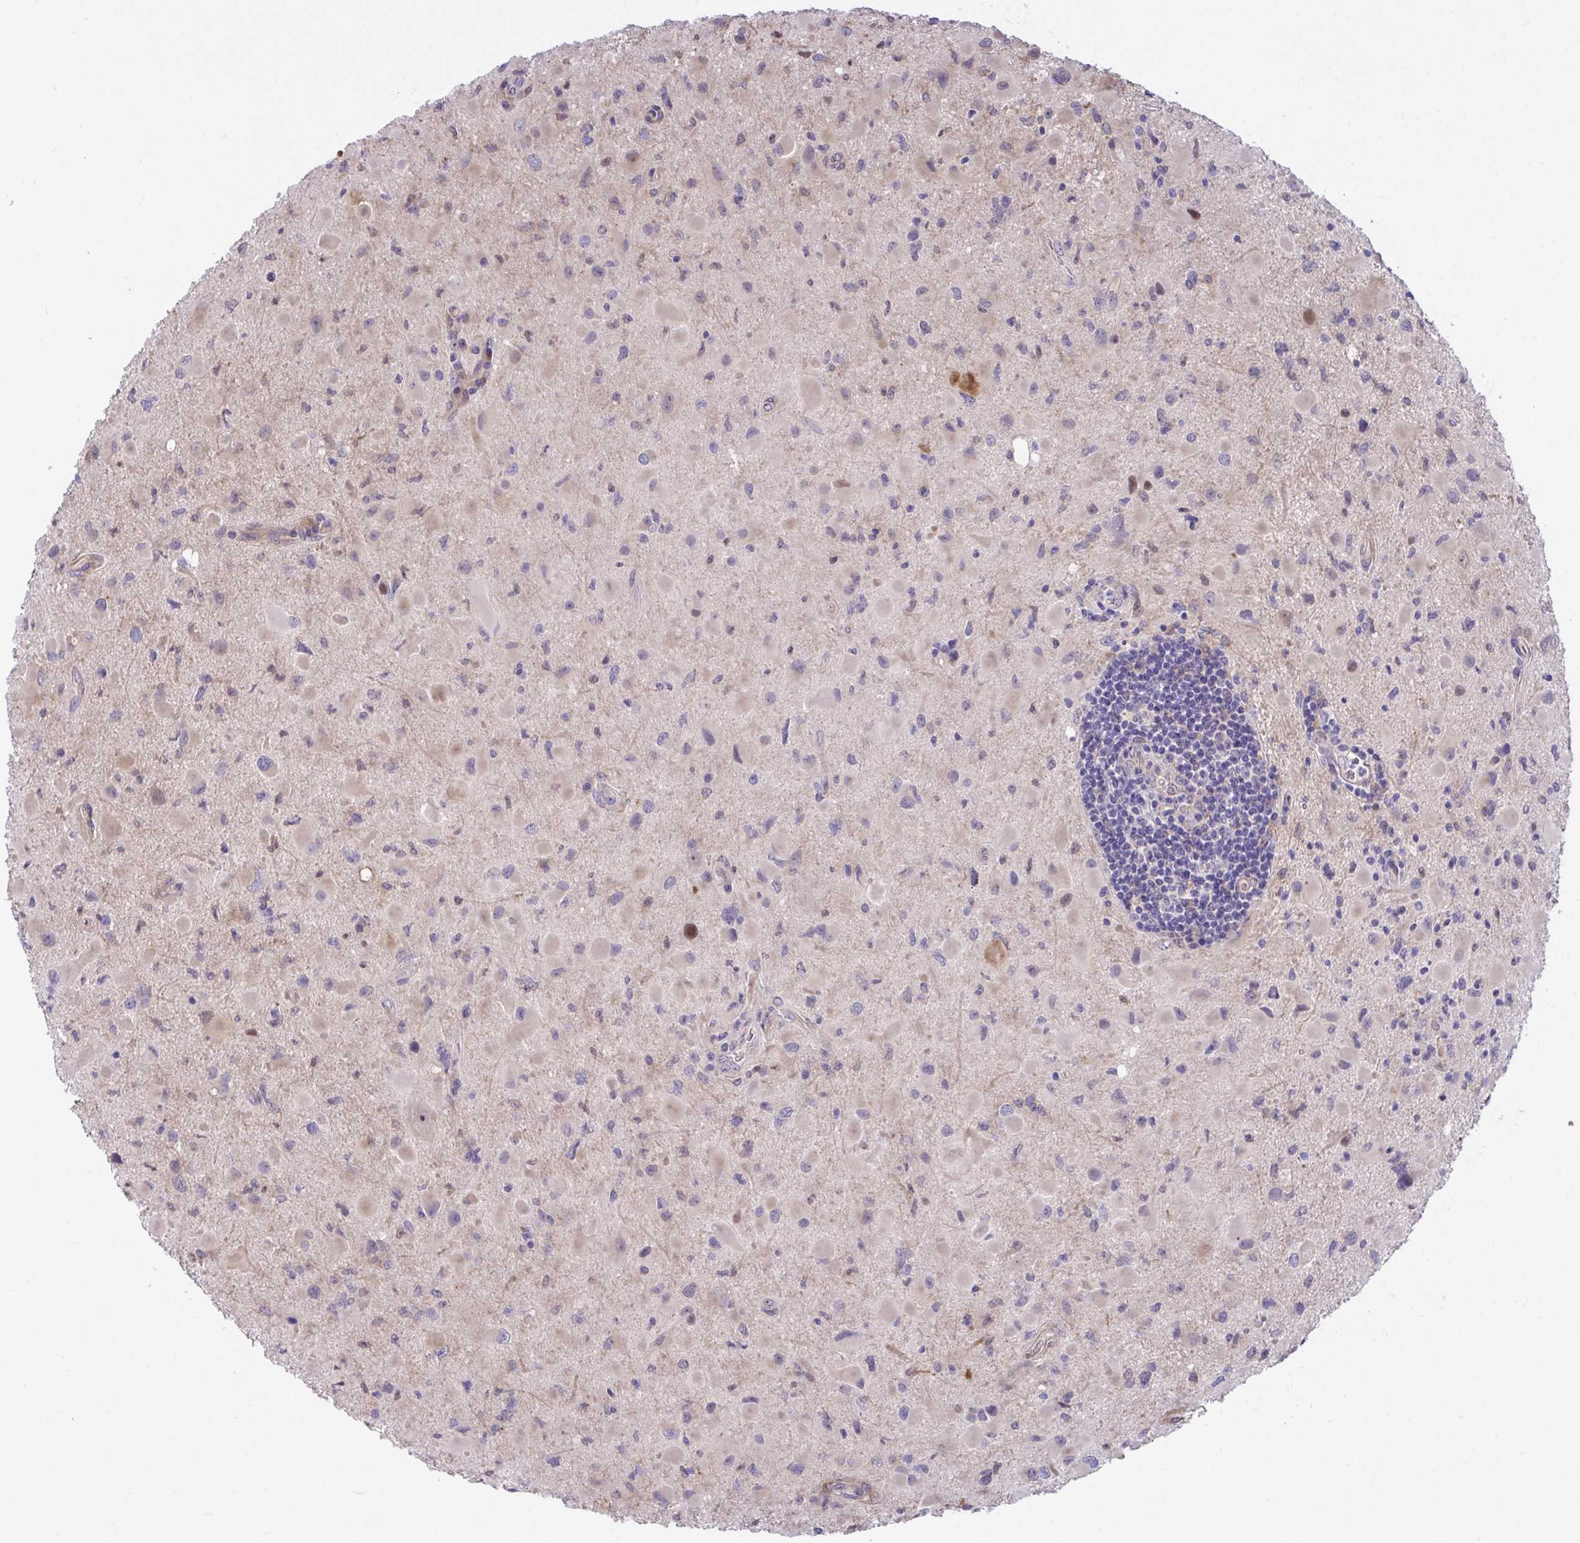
{"staining": {"intensity": "weak", "quantity": "<25%", "location": "cytoplasmic/membranous,nuclear"}, "tissue": "glioma", "cell_type": "Tumor cells", "image_type": "cancer", "snomed": [{"axis": "morphology", "description": "Glioma, malignant, Low grade"}, {"axis": "topography", "description": "Brain"}], "caption": "Immunohistochemical staining of human glioma reveals no significant positivity in tumor cells. (DAB (3,3'-diaminobenzidine) immunohistochemistry visualized using brightfield microscopy, high magnification).", "gene": "CENPQ", "patient": {"sex": "female", "age": 32}}